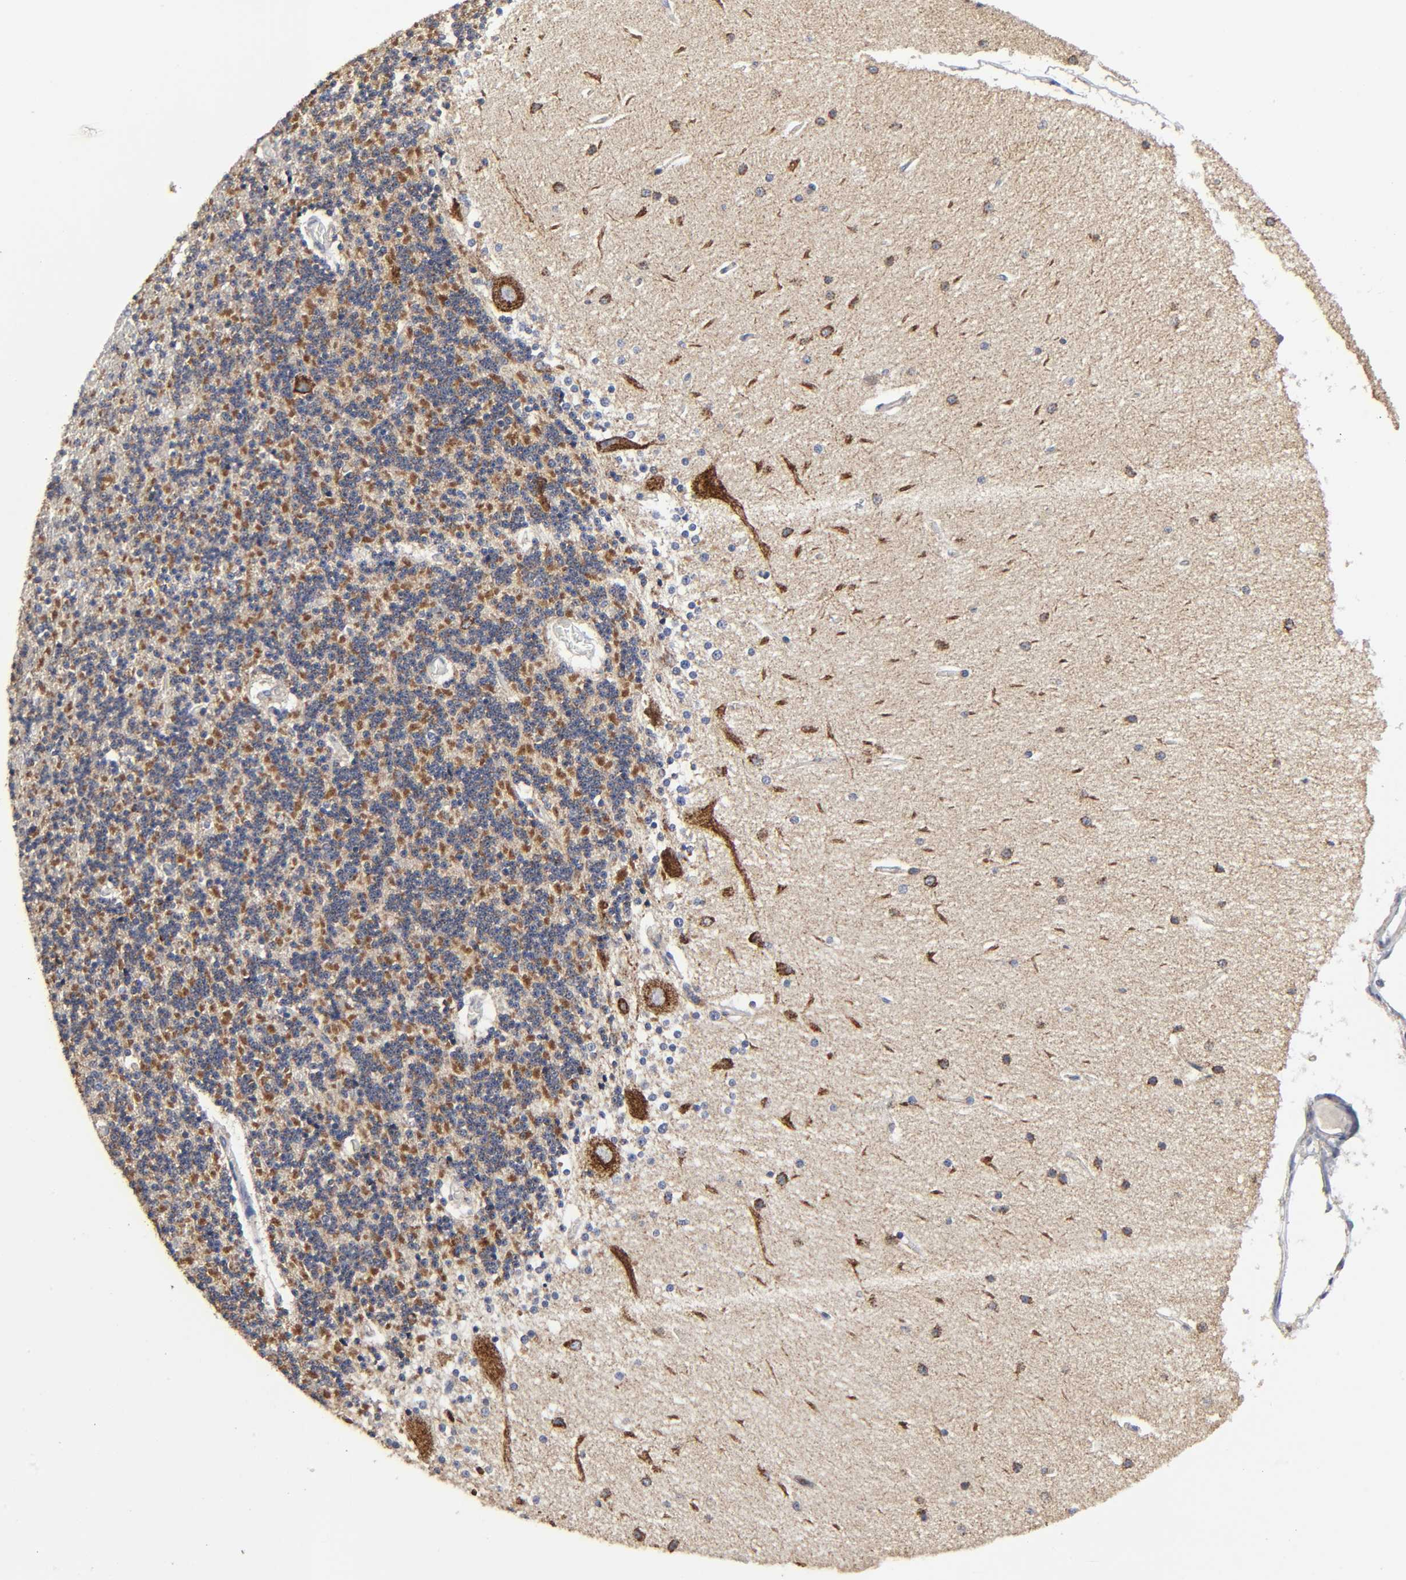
{"staining": {"intensity": "moderate", "quantity": ">75%", "location": "cytoplasmic/membranous"}, "tissue": "cerebellum", "cell_type": "Cells in granular layer", "image_type": "normal", "snomed": [{"axis": "morphology", "description": "Normal tissue, NOS"}, {"axis": "topography", "description": "Cerebellum"}], "caption": "Protein staining displays moderate cytoplasmic/membranous positivity in about >75% of cells in granular layer in benign cerebellum.", "gene": "COX6B1", "patient": {"sex": "female", "age": 54}}